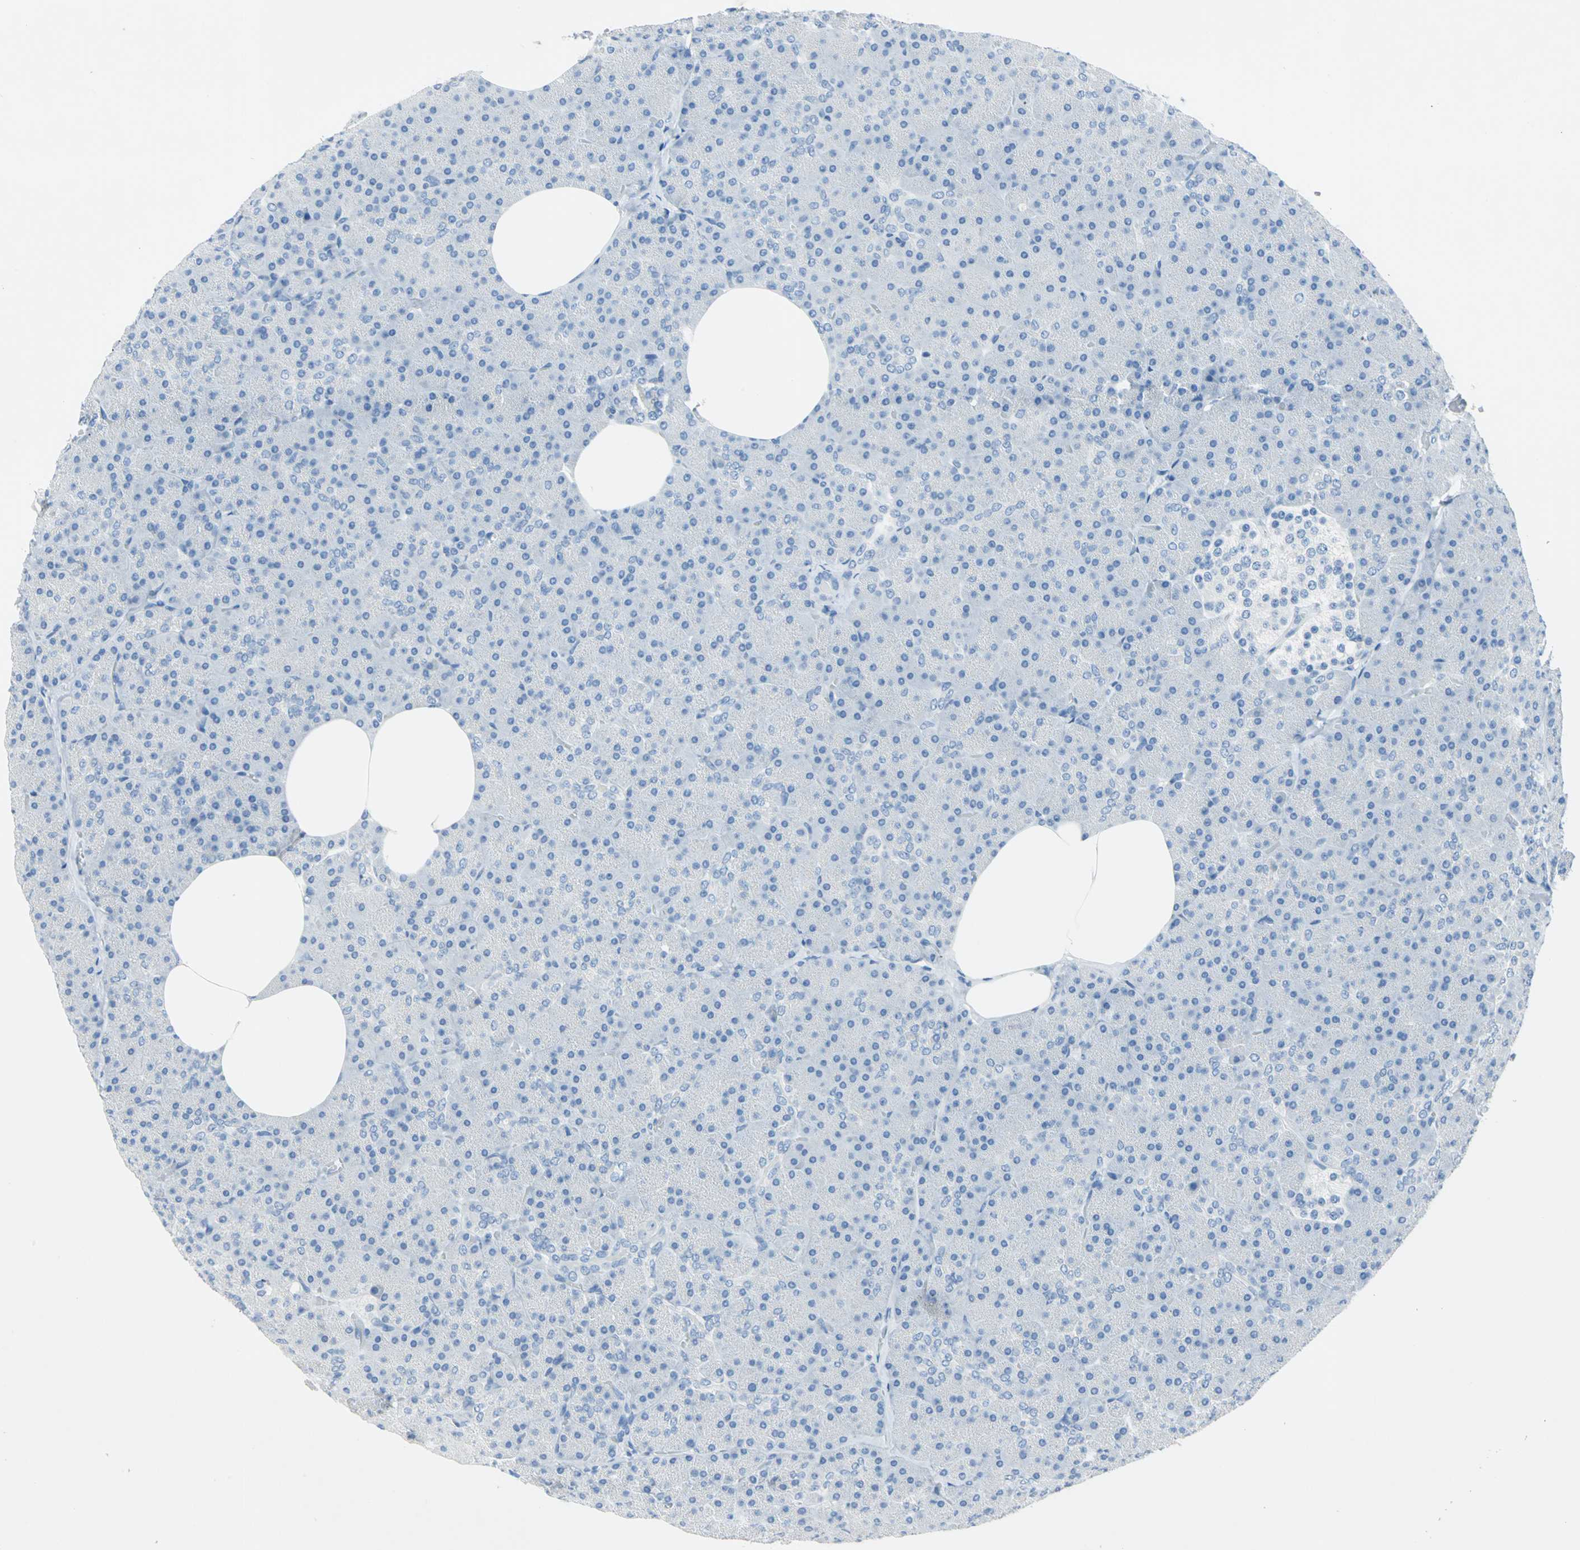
{"staining": {"intensity": "negative", "quantity": "none", "location": "none"}, "tissue": "pancreas", "cell_type": "Exocrine glandular cells", "image_type": "normal", "snomed": [{"axis": "morphology", "description": "Normal tissue, NOS"}, {"axis": "topography", "description": "Pancreas"}], "caption": "DAB immunohistochemical staining of benign pancreas reveals no significant positivity in exocrine glandular cells. (Stains: DAB (3,3'-diaminobenzidine) immunohistochemistry with hematoxylin counter stain, Microscopy: brightfield microscopy at high magnification).", "gene": "PKLR", "patient": {"sex": "female", "age": 35}}